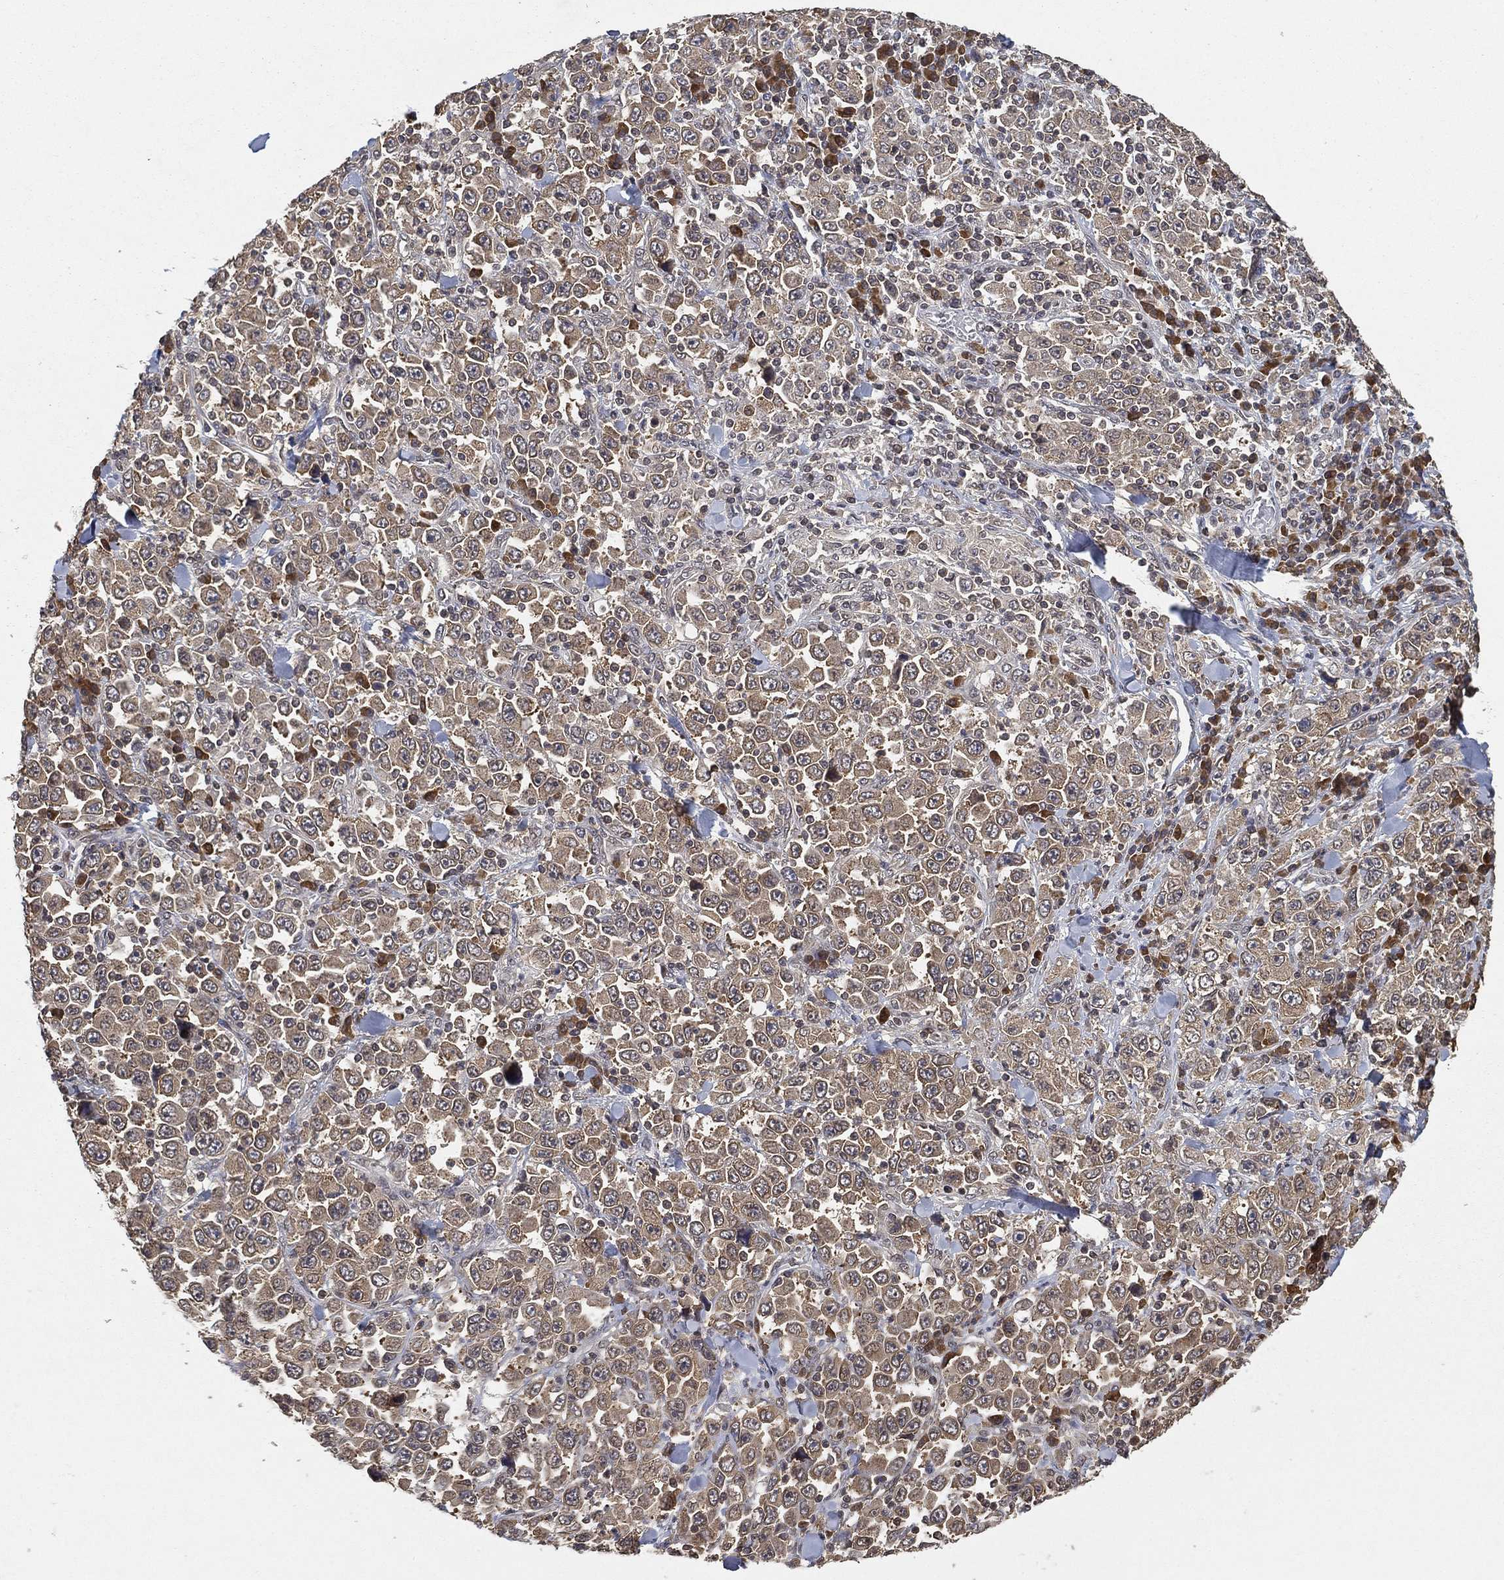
{"staining": {"intensity": "moderate", "quantity": ">75%", "location": "cytoplasmic/membranous"}, "tissue": "stomach cancer", "cell_type": "Tumor cells", "image_type": "cancer", "snomed": [{"axis": "morphology", "description": "Normal tissue, NOS"}, {"axis": "morphology", "description": "Adenocarcinoma, NOS"}, {"axis": "topography", "description": "Stomach, upper"}, {"axis": "topography", "description": "Stomach"}], "caption": "Adenocarcinoma (stomach) stained with a protein marker displays moderate staining in tumor cells.", "gene": "UBA5", "patient": {"sex": "male", "age": 59}}